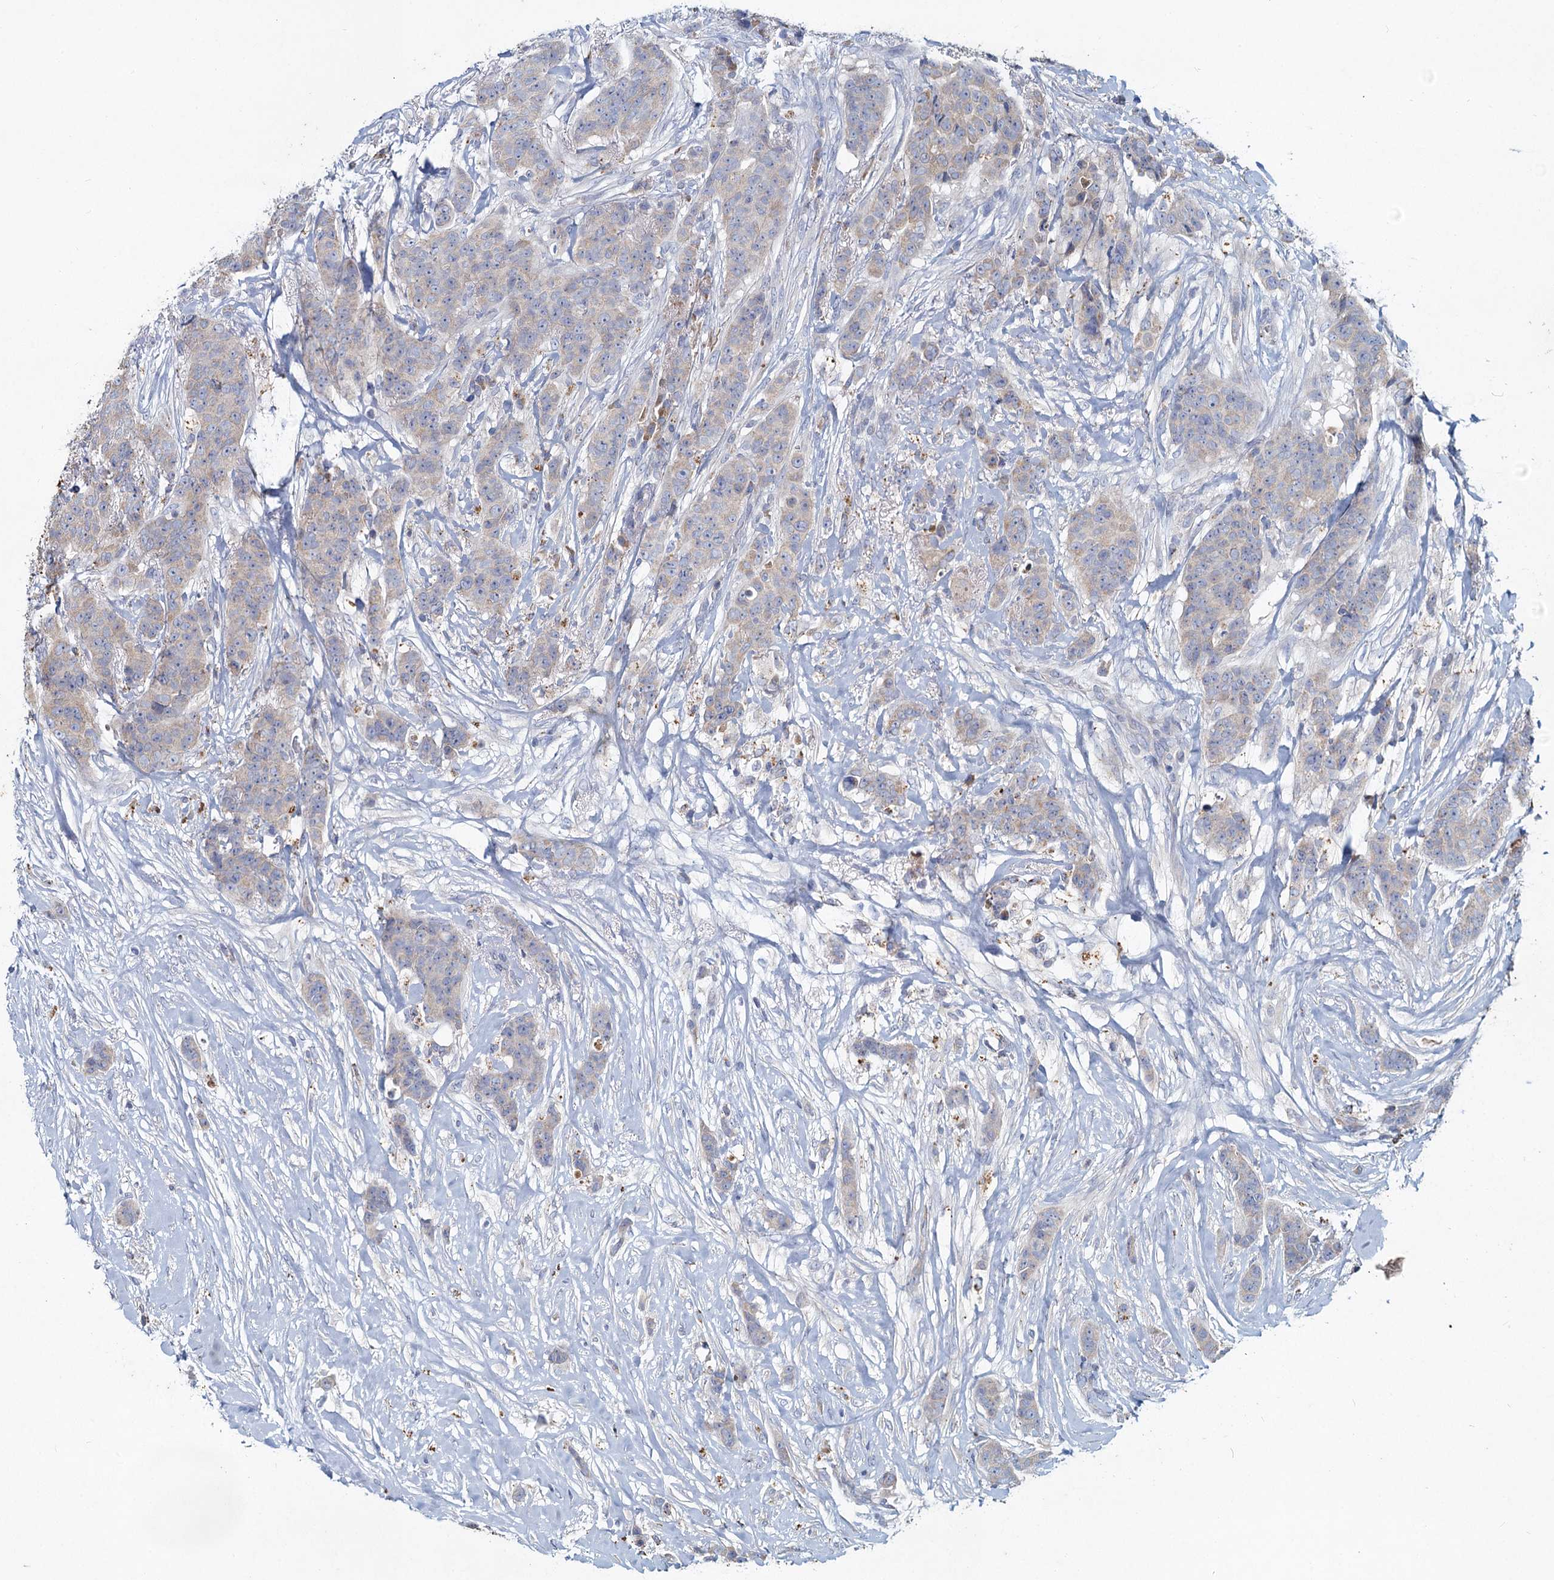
{"staining": {"intensity": "negative", "quantity": "none", "location": "none"}, "tissue": "breast cancer", "cell_type": "Tumor cells", "image_type": "cancer", "snomed": [{"axis": "morphology", "description": "Duct carcinoma"}, {"axis": "topography", "description": "Breast"}], "caption": "DAB (3,3'-diaminobenzidine) immunohistochemical staining of human breast infiltrating ductal carcinoma displays no significant positivity in tumor cells. (Immunohistochemistry, brightfield microscopy, high magnification).", "gene": "TMX2", "patient": {"sex": "female", "age": 40}}